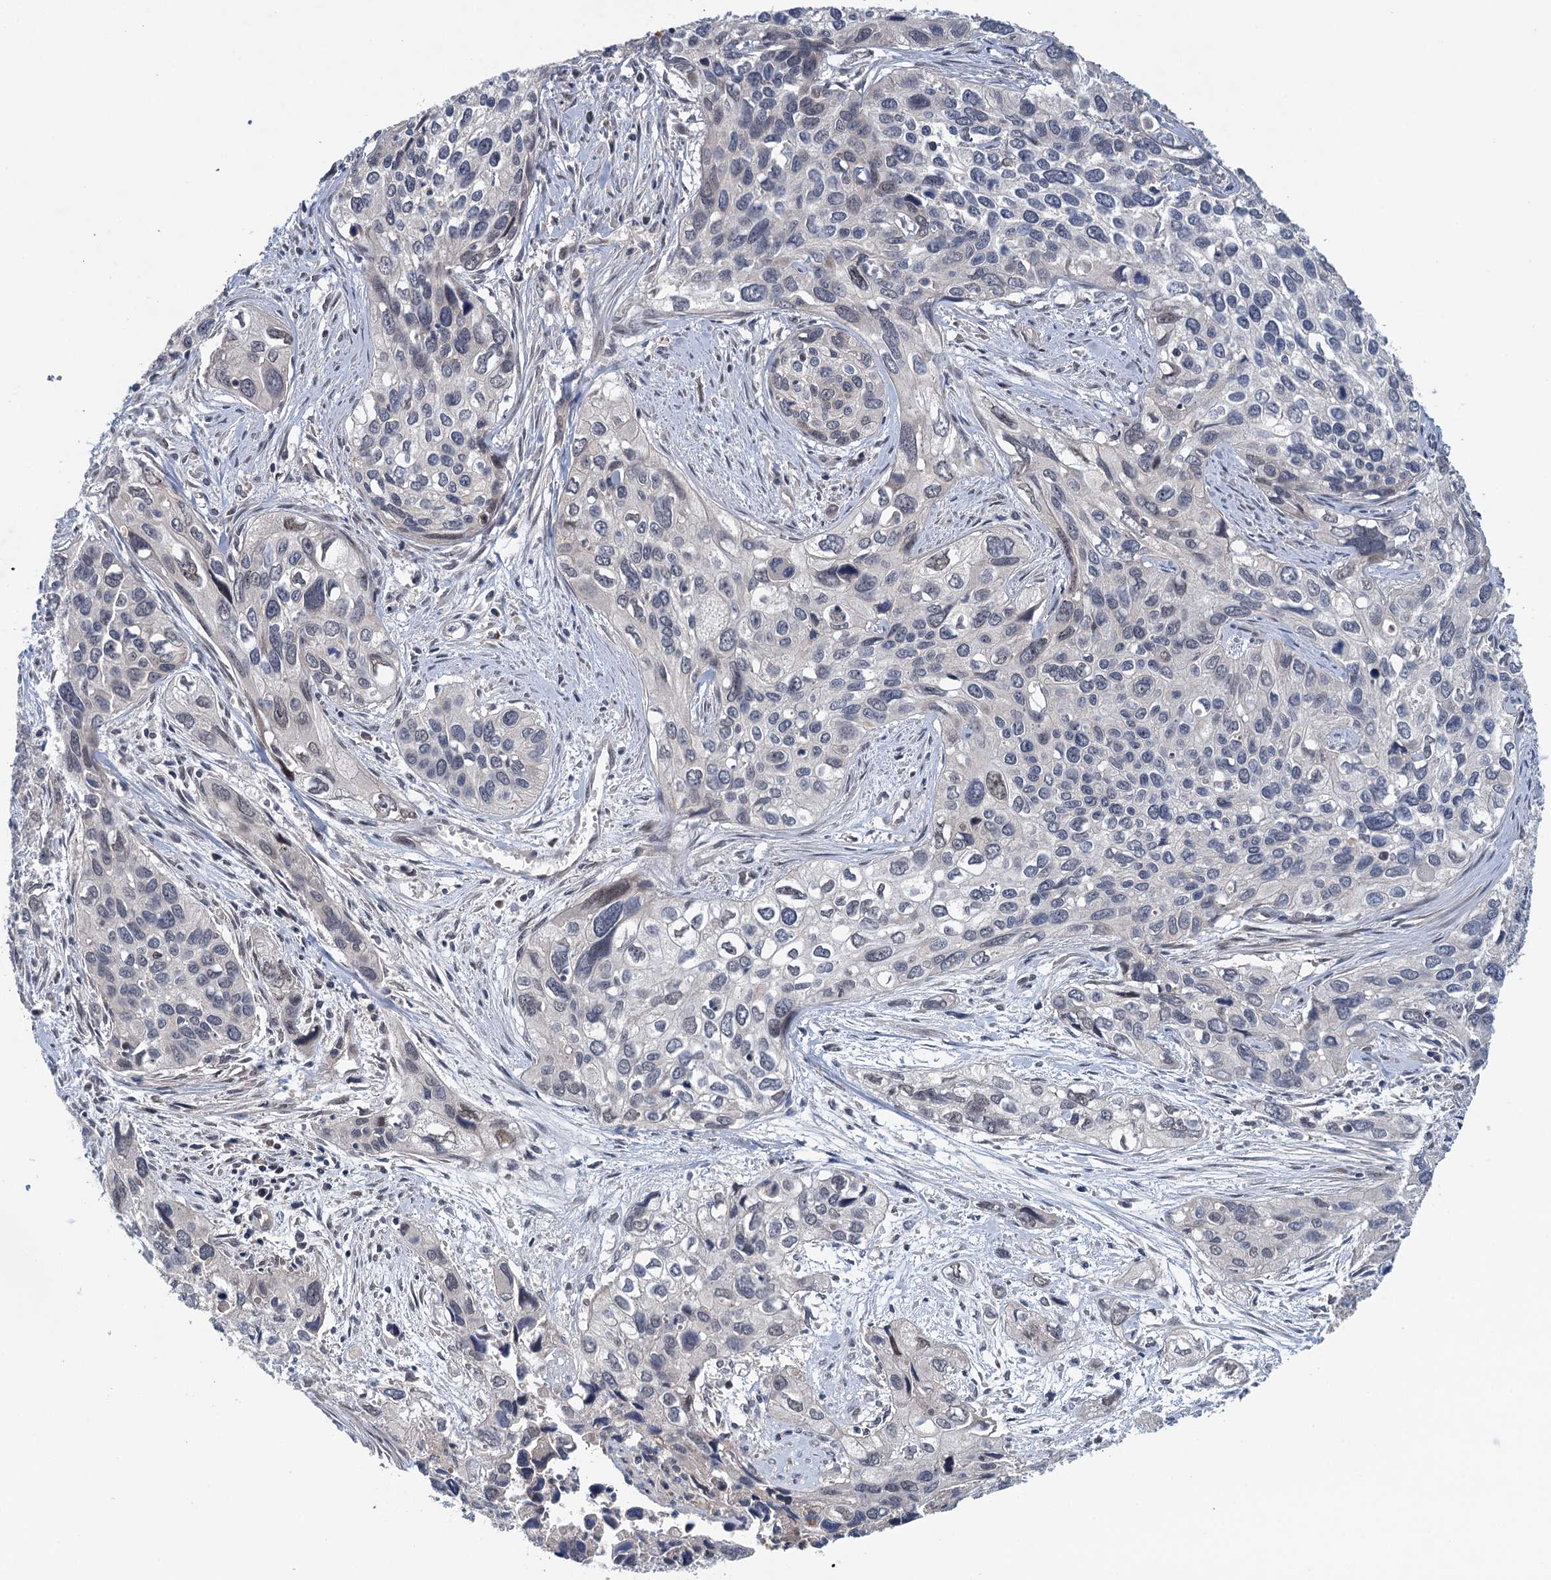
{"staining": {"intensity": "negative", "quantity": "none", "location": "none"}, "tissue": "cervical cancer", "cell_type": "Tumor cells", "image_type": "cancer", "snomed": [{"axis": "morphology", "description": "Squamous cell carcinoma, NOS"}, {"axis": "topography", "description": "Cervix"}], "caption": "IHC of human squamous cell carcinoma (cervical) displays no positivity in tumor cells.", "gene": "MDM1", "patient": {"sex": "female", "age": 55}}